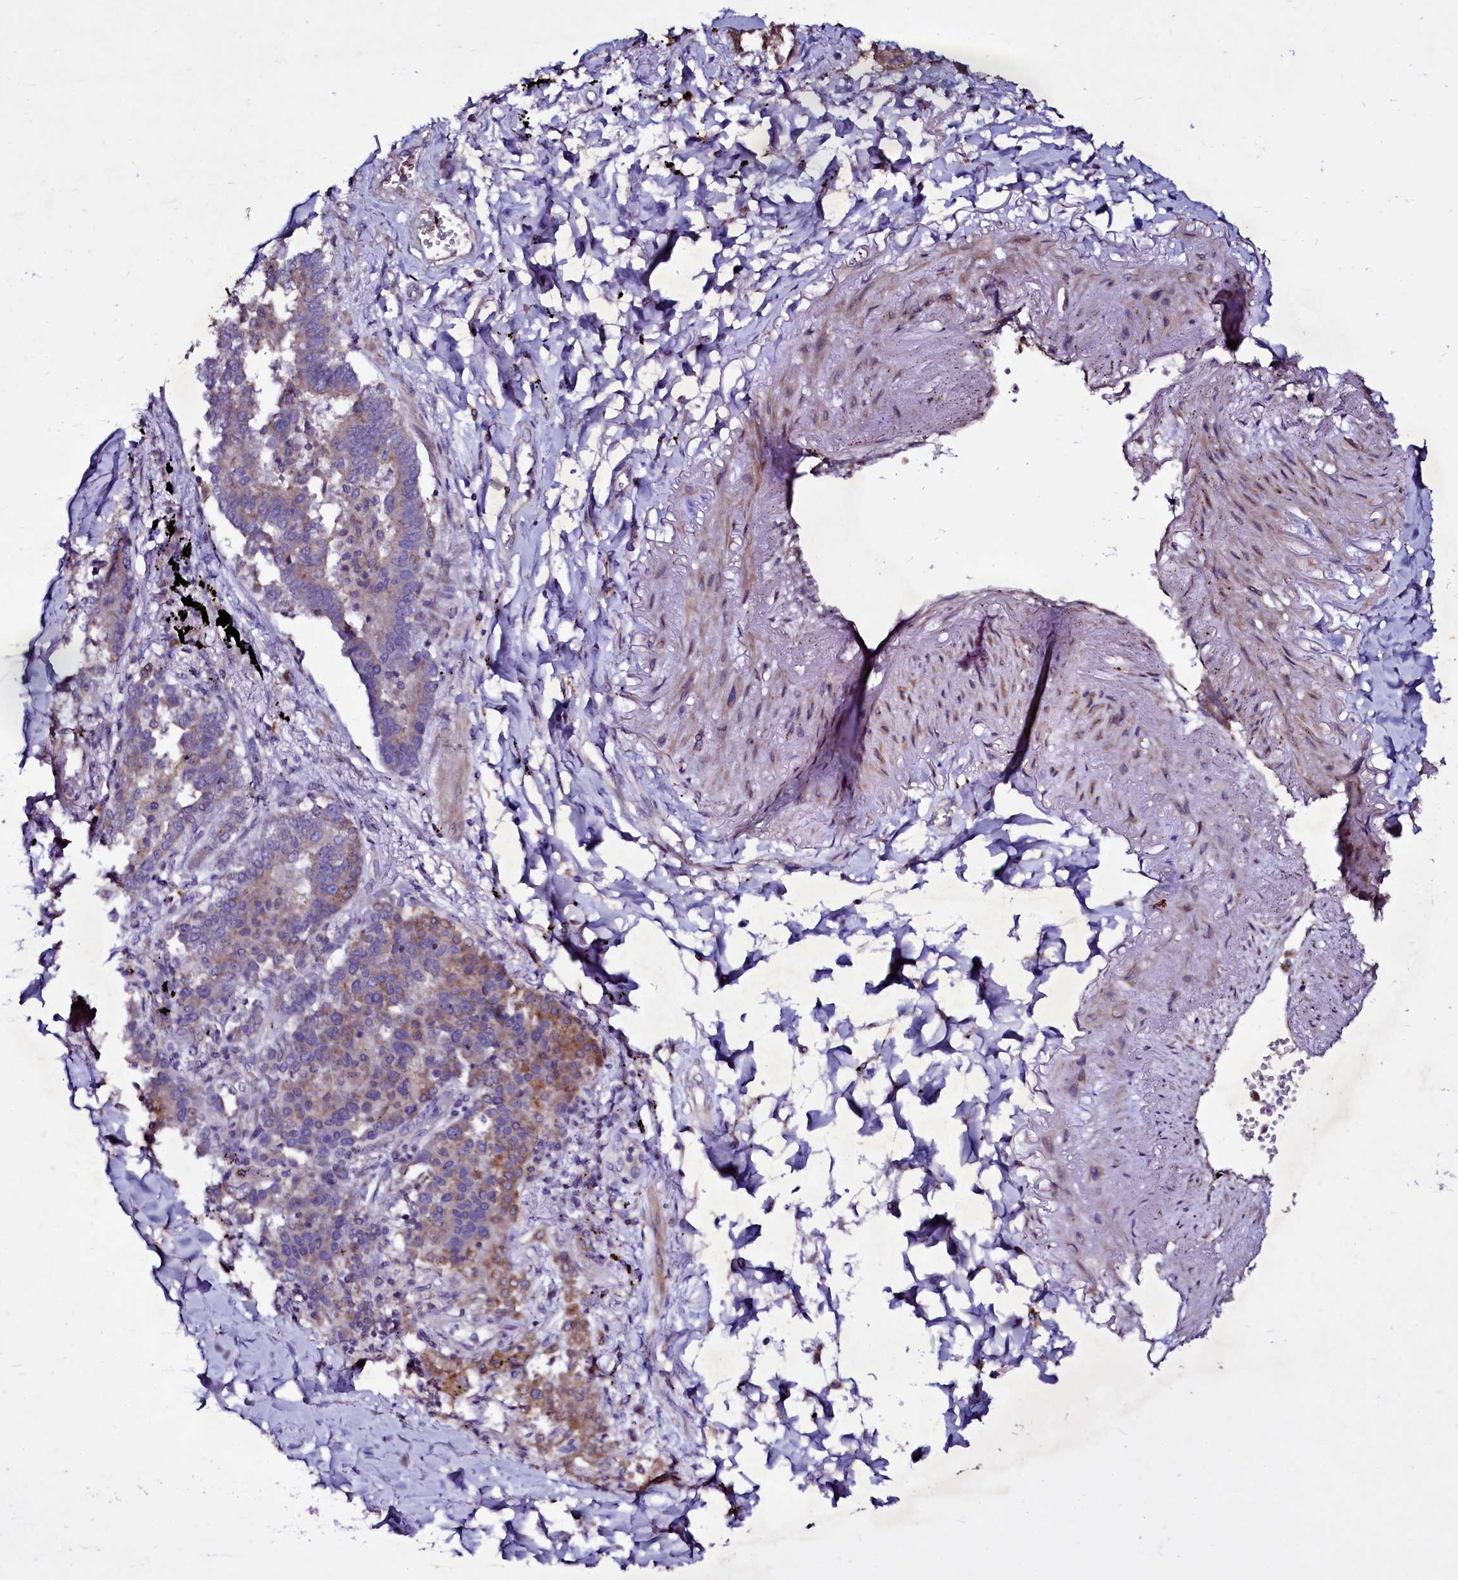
{"staining": {"intensity": "moderate", "quantity": "<25%", "location": "cytoplasmic/membranous"}, "tissue": "lung cancer", "cell_type": "Tumor cells", "image_type": "cancer", "snomed": [{"axis": "morphology", "description": "Adenocarcinoma, NOS"}, {"axis": "topography", "description": "Lung"}], "caption": "IHC of human adenocarcinoma (lung) reveals low levels of moderate cytoplasmic/membranous positivity in approximately <25% of tumor cells.", "gene": "SELENOT", "patient": {"sex": "male", "age": 67}}